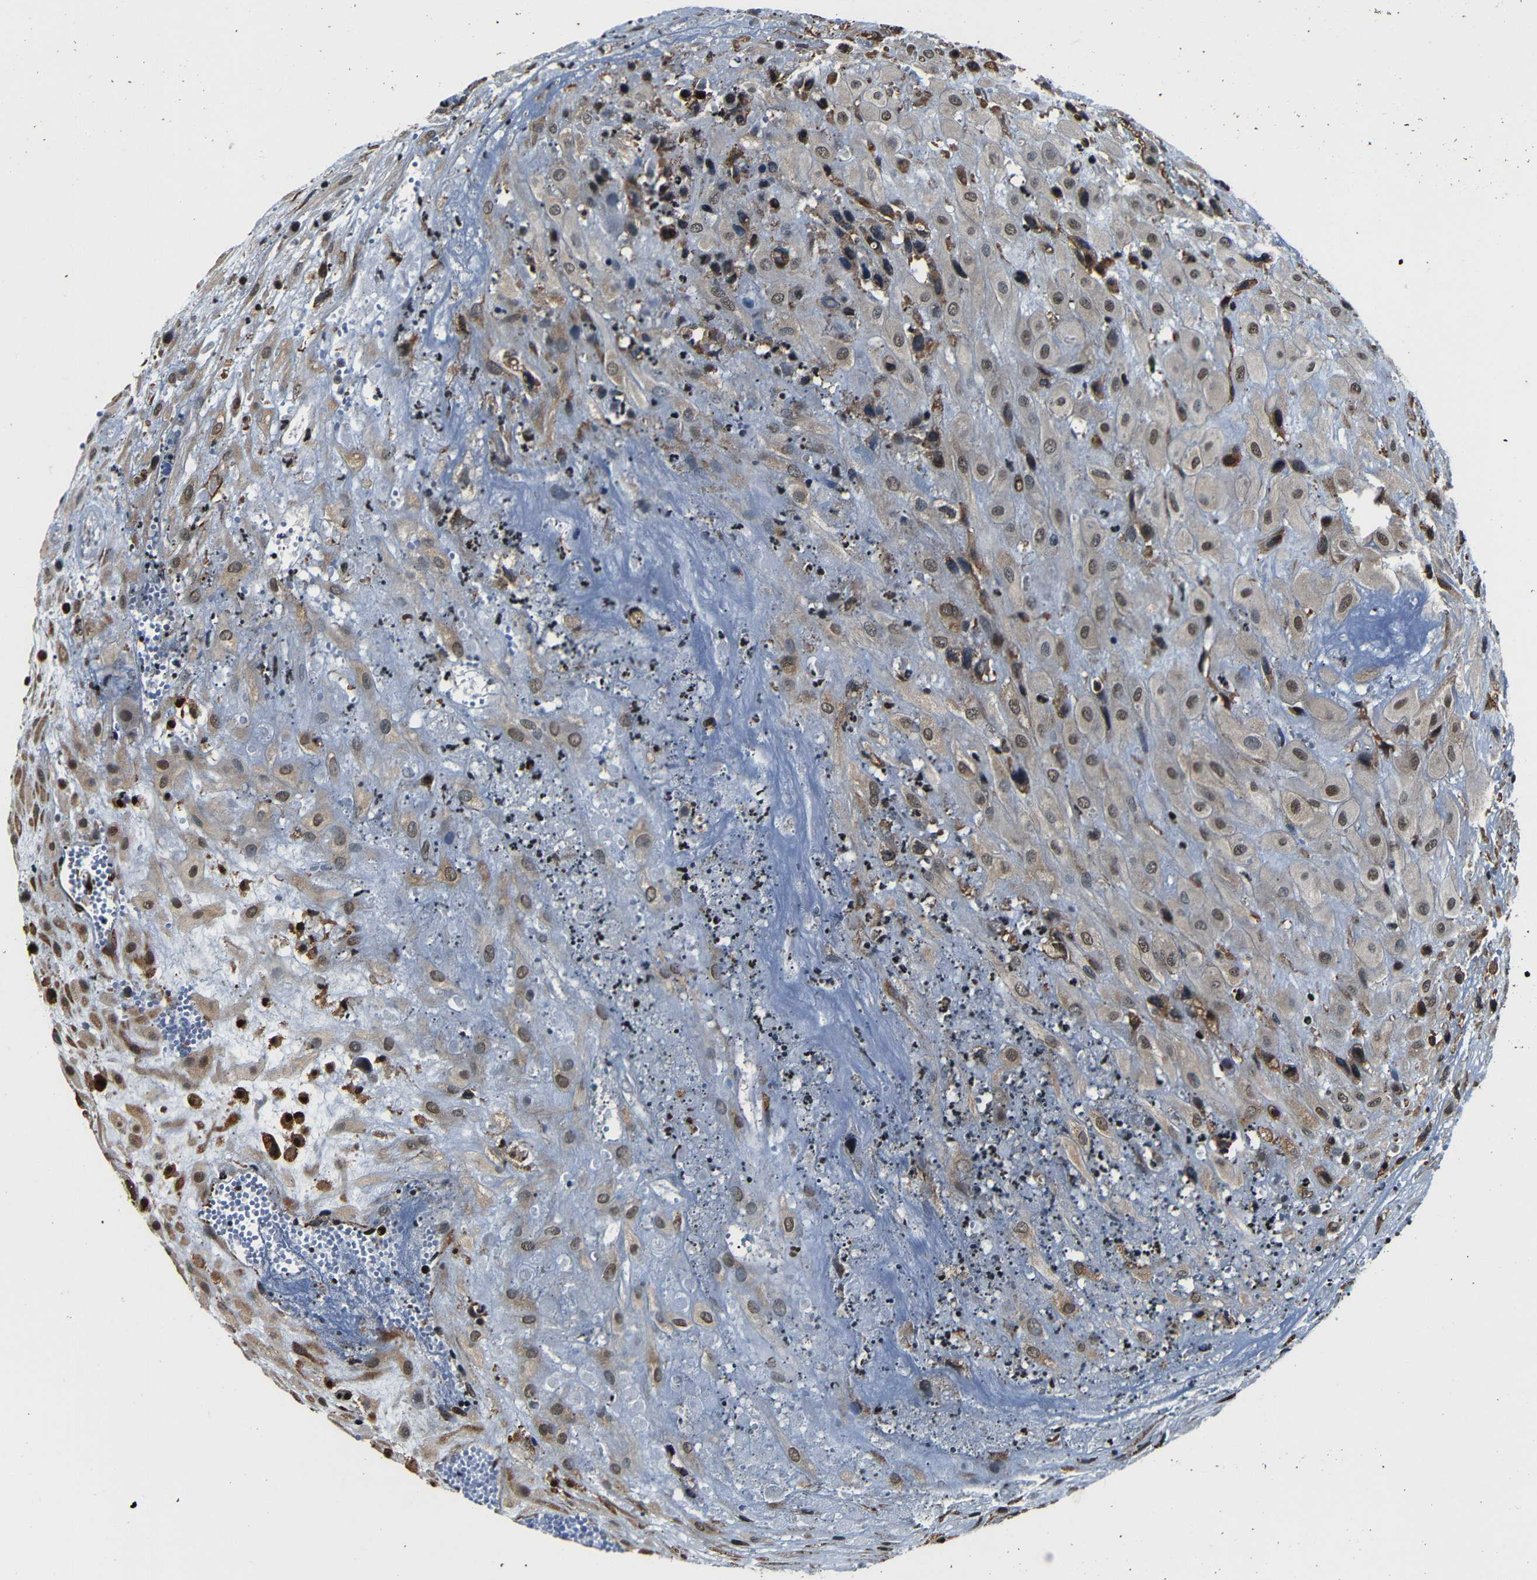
{"staining": {"intensity": "moderate", "quantity": ">75%", "location": "cytoplasmic/membranous,nuclear"}, "tissue": "placenta", "cell_type": "Decidual cells", "image_type": "normal", "snomed": [{"axis": "morphology", "description": "Normal tissue, NOS"}, {"axis": "topography", "description": "Placenta"}], "caption": "Immunohistochemistry histopathology image of benign human placenta stained for a protein (brown), which shows medium levels of moderate cytoplasmic/membranous,nuclear expression in about >75% of decidual cells.", "gene": "NCBP3", "patient": {"sex": "female", "age": 18}}